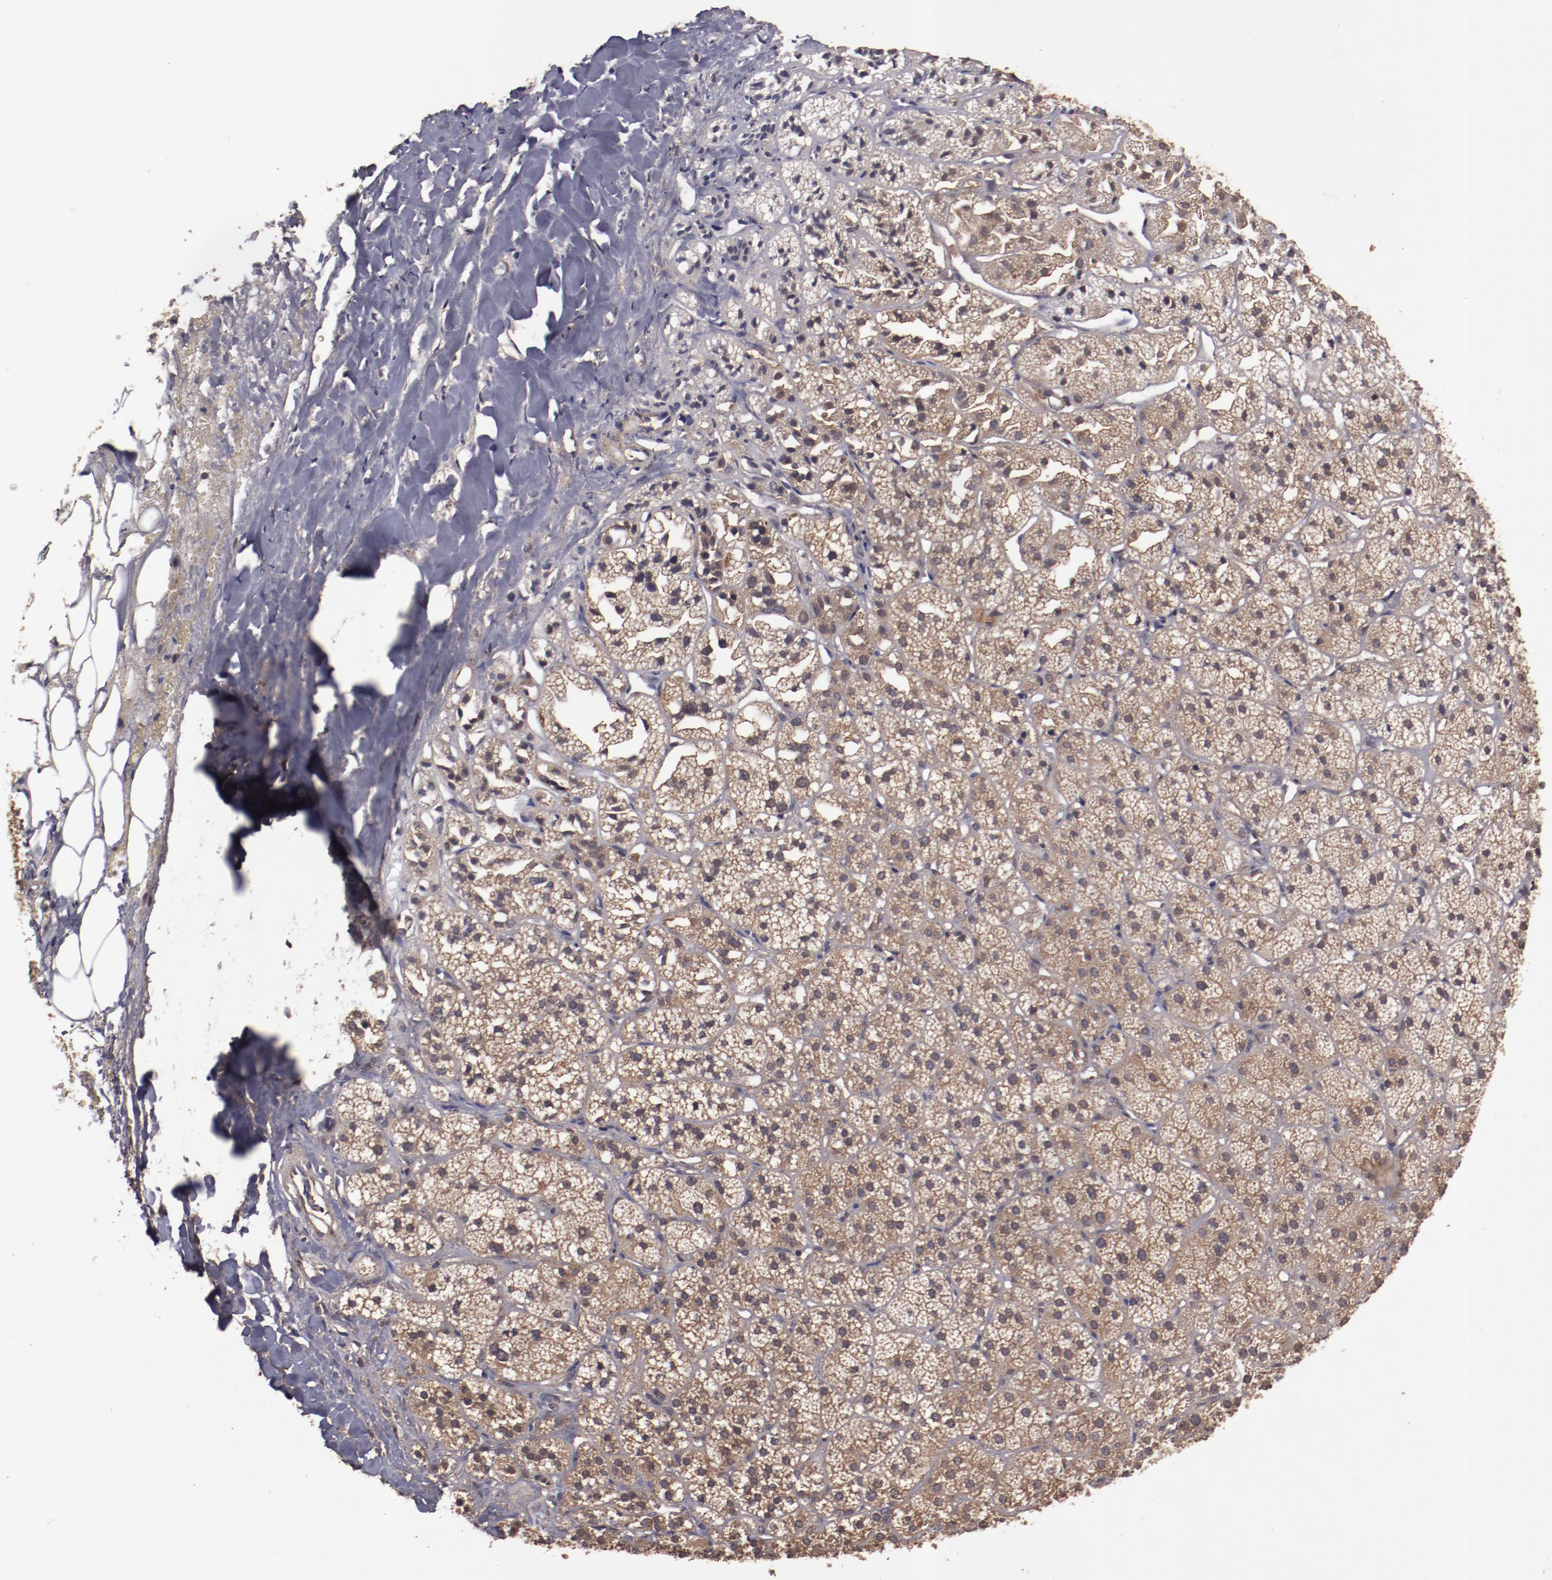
{"staining": {"intensity": "strong", "quantity": ">75%", "location": "cytoplasmic/membranous"}, "tissue": "adrenal gland", "cell_type": "Glandular cells", "image_type": "normal", "snomed": [{"axis": "morphology", "description": "Normal tissue, NOS"}, {"axis": "topography", "description": "Adrenal gland"}], "caption": "Strong cytoplasmic/membranous staining is seen in about >75% of glandular cells in unremarkable adrenal gland.", "gene": "TXNDC16", "patient": {"sex": "female", "age": 71}}